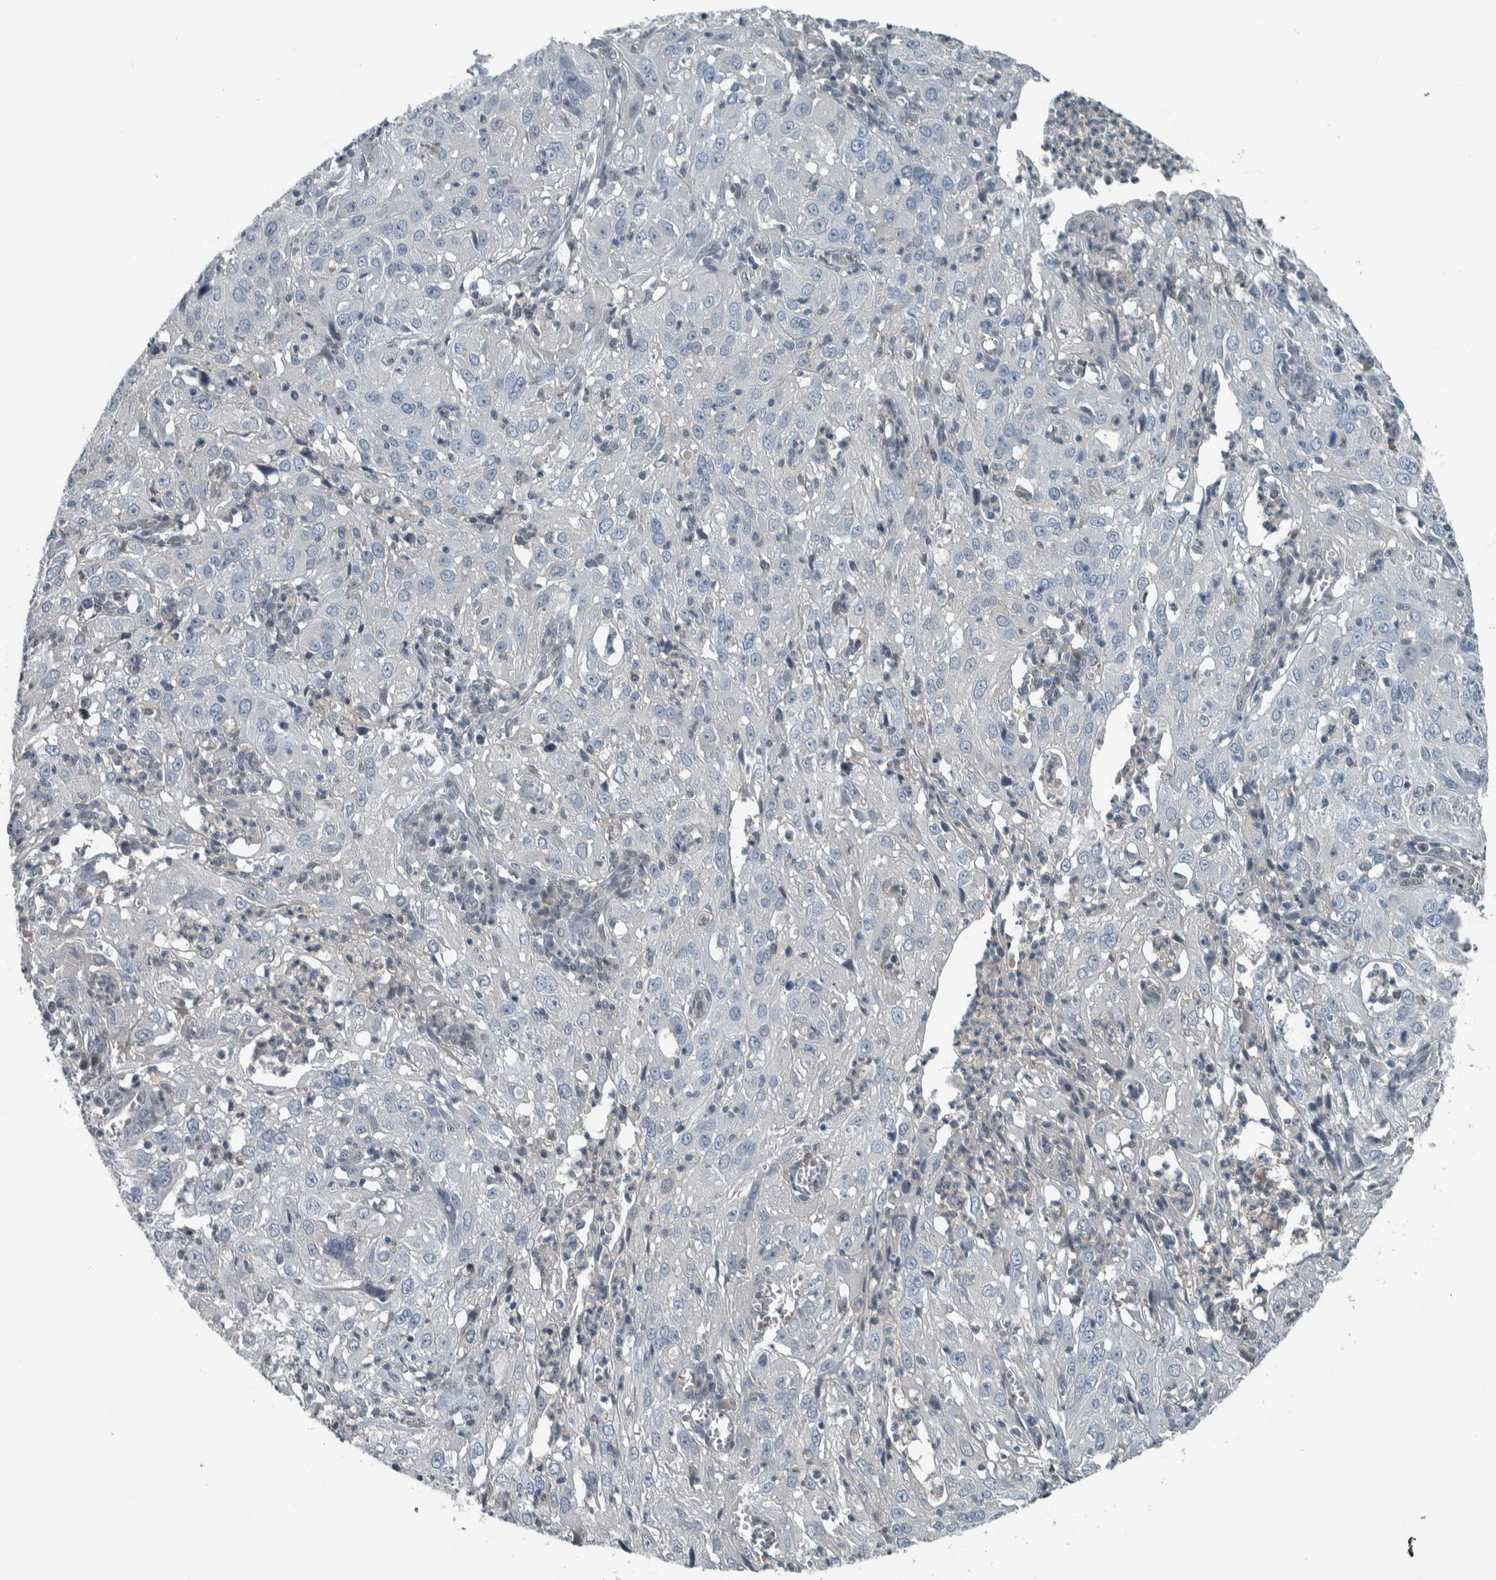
{"staining": {"intensity": "negative", "quantity": "none", "location": "none"}, "tissue": "cervical cancer", "cell_type": "Tumor cells", "image_type": "cancer", "snomed": [{"axis": "morphology", "description": "Squamous cell carcinoma, NOS"}, {"axis": "topography", "description": "Cervix"}], "caption": "Squamous cell carcinoma (cervical) stained for a protein using immunohistochemistry exhibits no staining tumor cells.", "gene": "ALAD", "patient": {"sex": "female", "age": 32}}